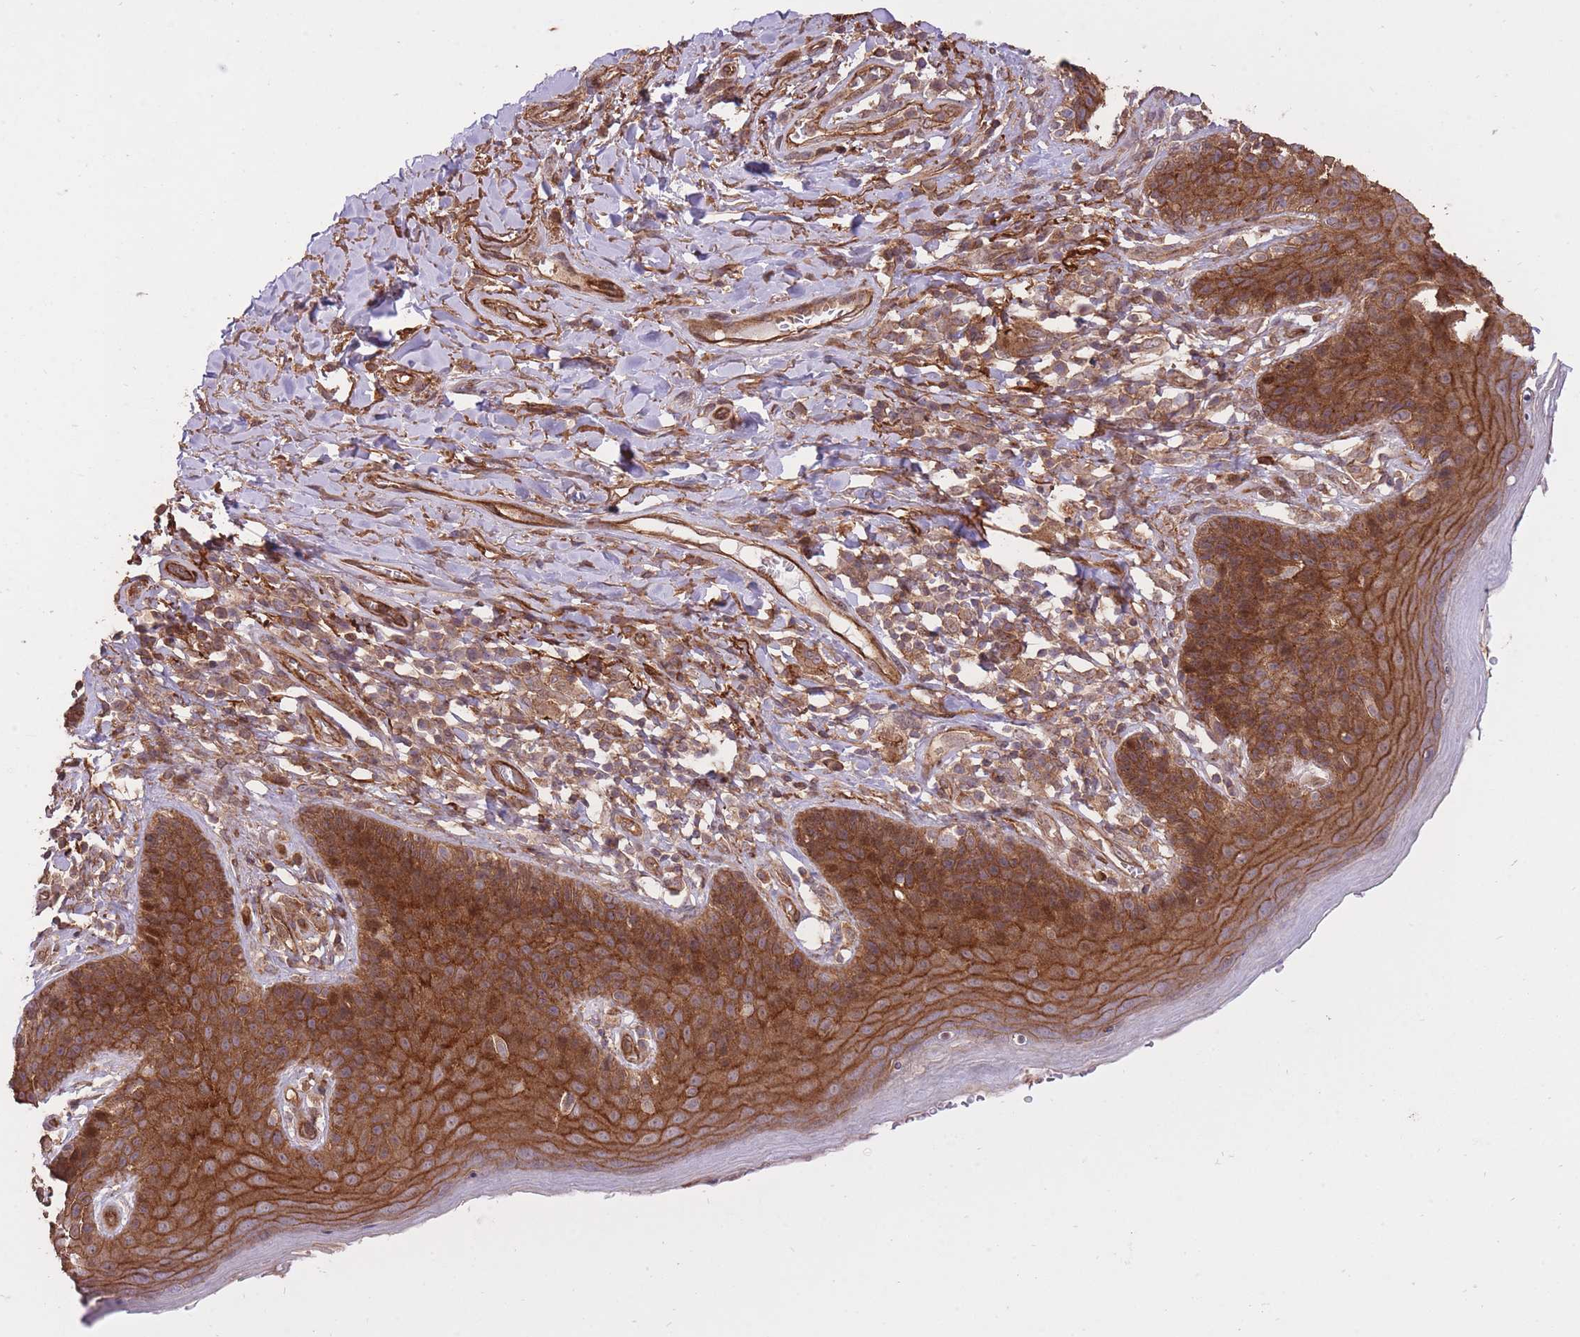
{"staining": {"intensity": "strong", "quantity": ">75%", "location": "cytoplasmic/membranous"}, "tissue": "skin", "cell_type": "Epidermal cells", "image_type": "normal", "snomed": [{"axis": "morphology", "description": "Normal tissue, NOS"}, {"axis": "topography", "description": "Anal"}], "caption": "Strong cytoplasmic/membranous staining for a protein is seen in approximately >75% of epidermal cells of benign skin using immunohistochemistry (IHC).", "gene": "PLD1", "patient": {"sex": "female", "age": 89}}